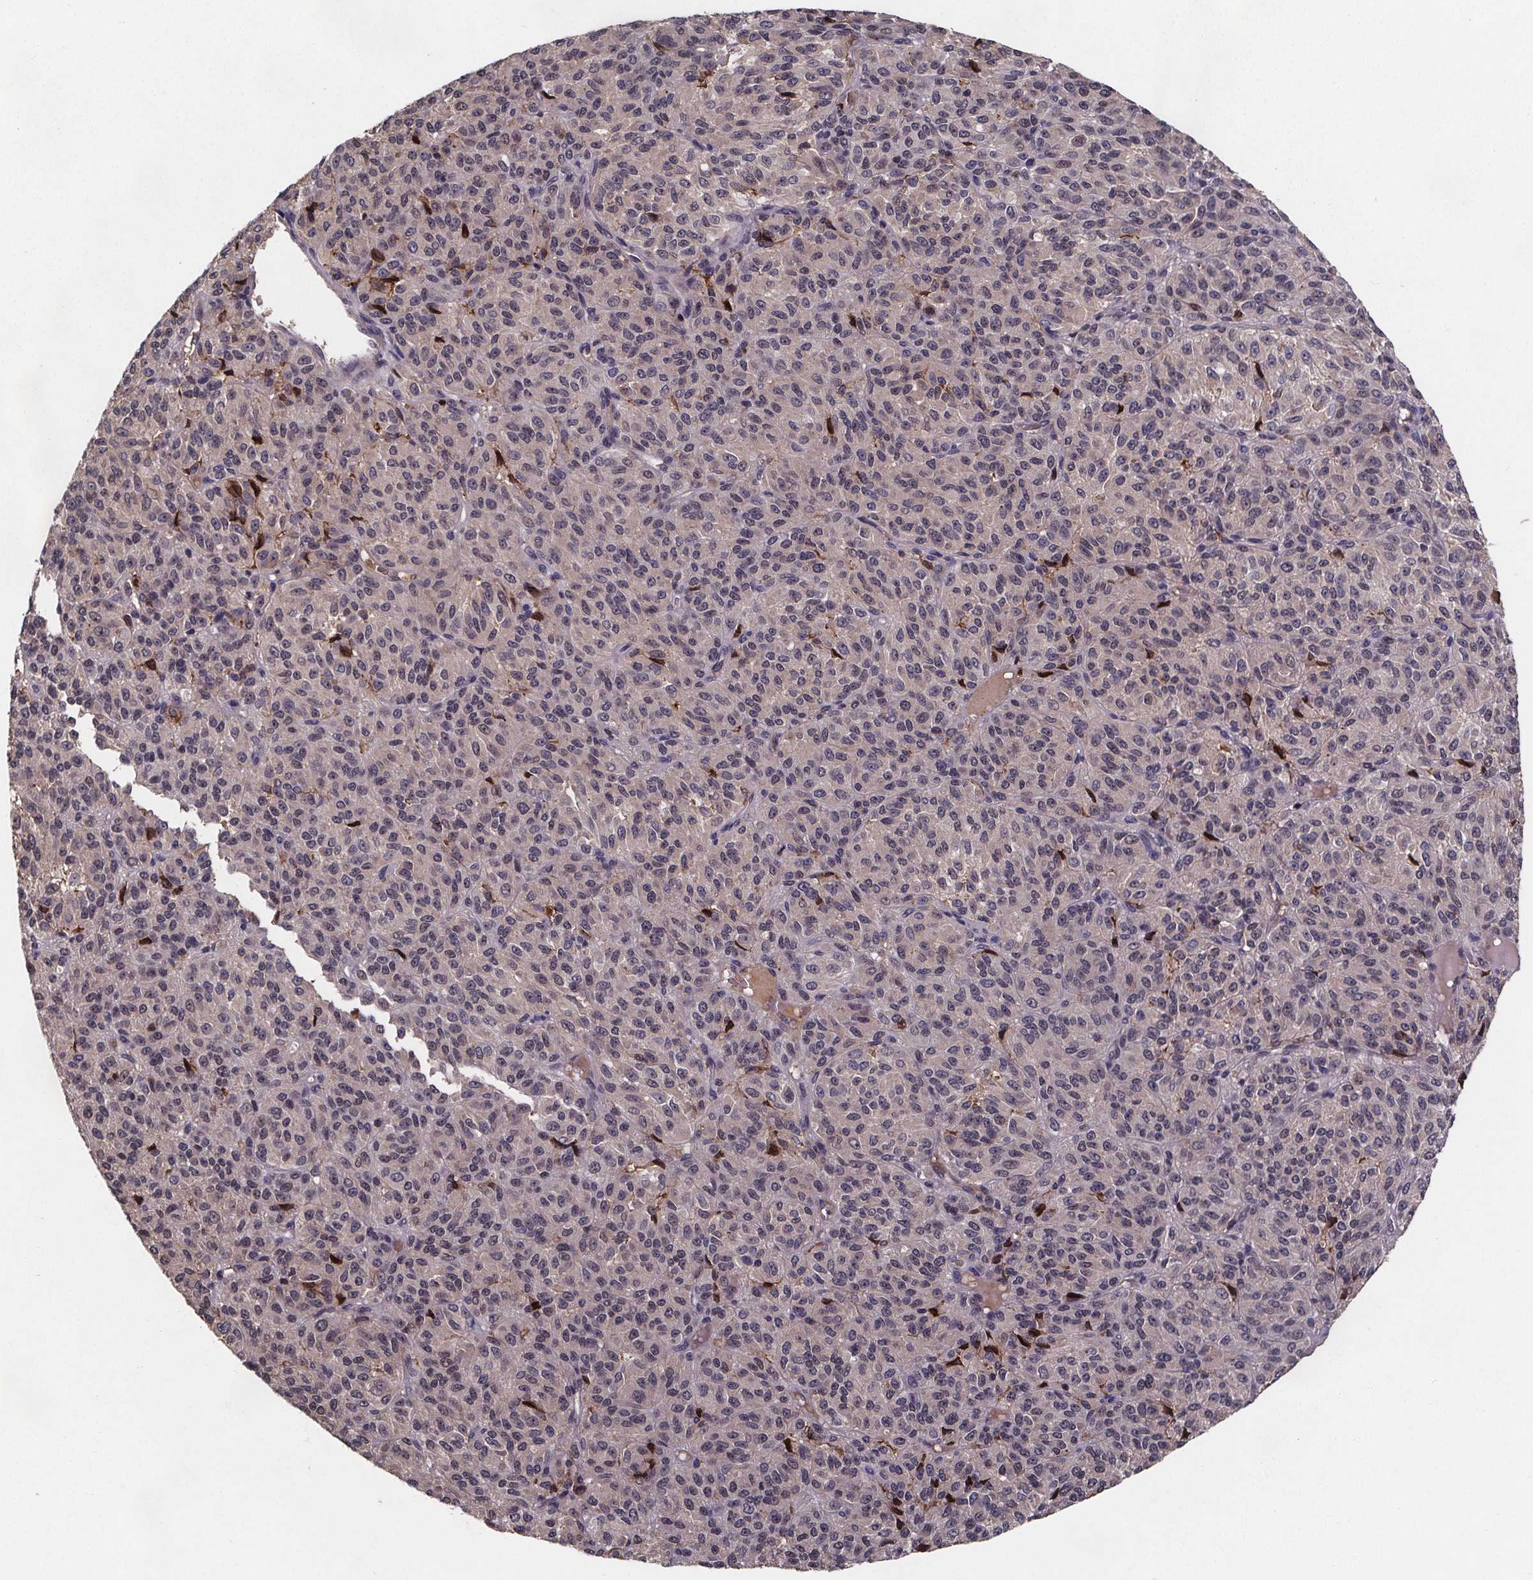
{"staining": {"intensity": "negative", "quantity": "none", "location": "none"}, "tissue": "melanoma", "cell_type": "Tumor cells", "image_type": "cancer", "snomed": [{"axis": "morphology", "description": "Malignant melanoma, Metastatic site"}, {"axis": "topography", "description": "Brain"}], "caption": "Malignant melanoma (metastatic site) stained for a protein using immunohistochemistry (IHC) shows no positivity tumor cells.", "gene": "FASTKD3", "patient": {"sex": "female", "age": 56}}